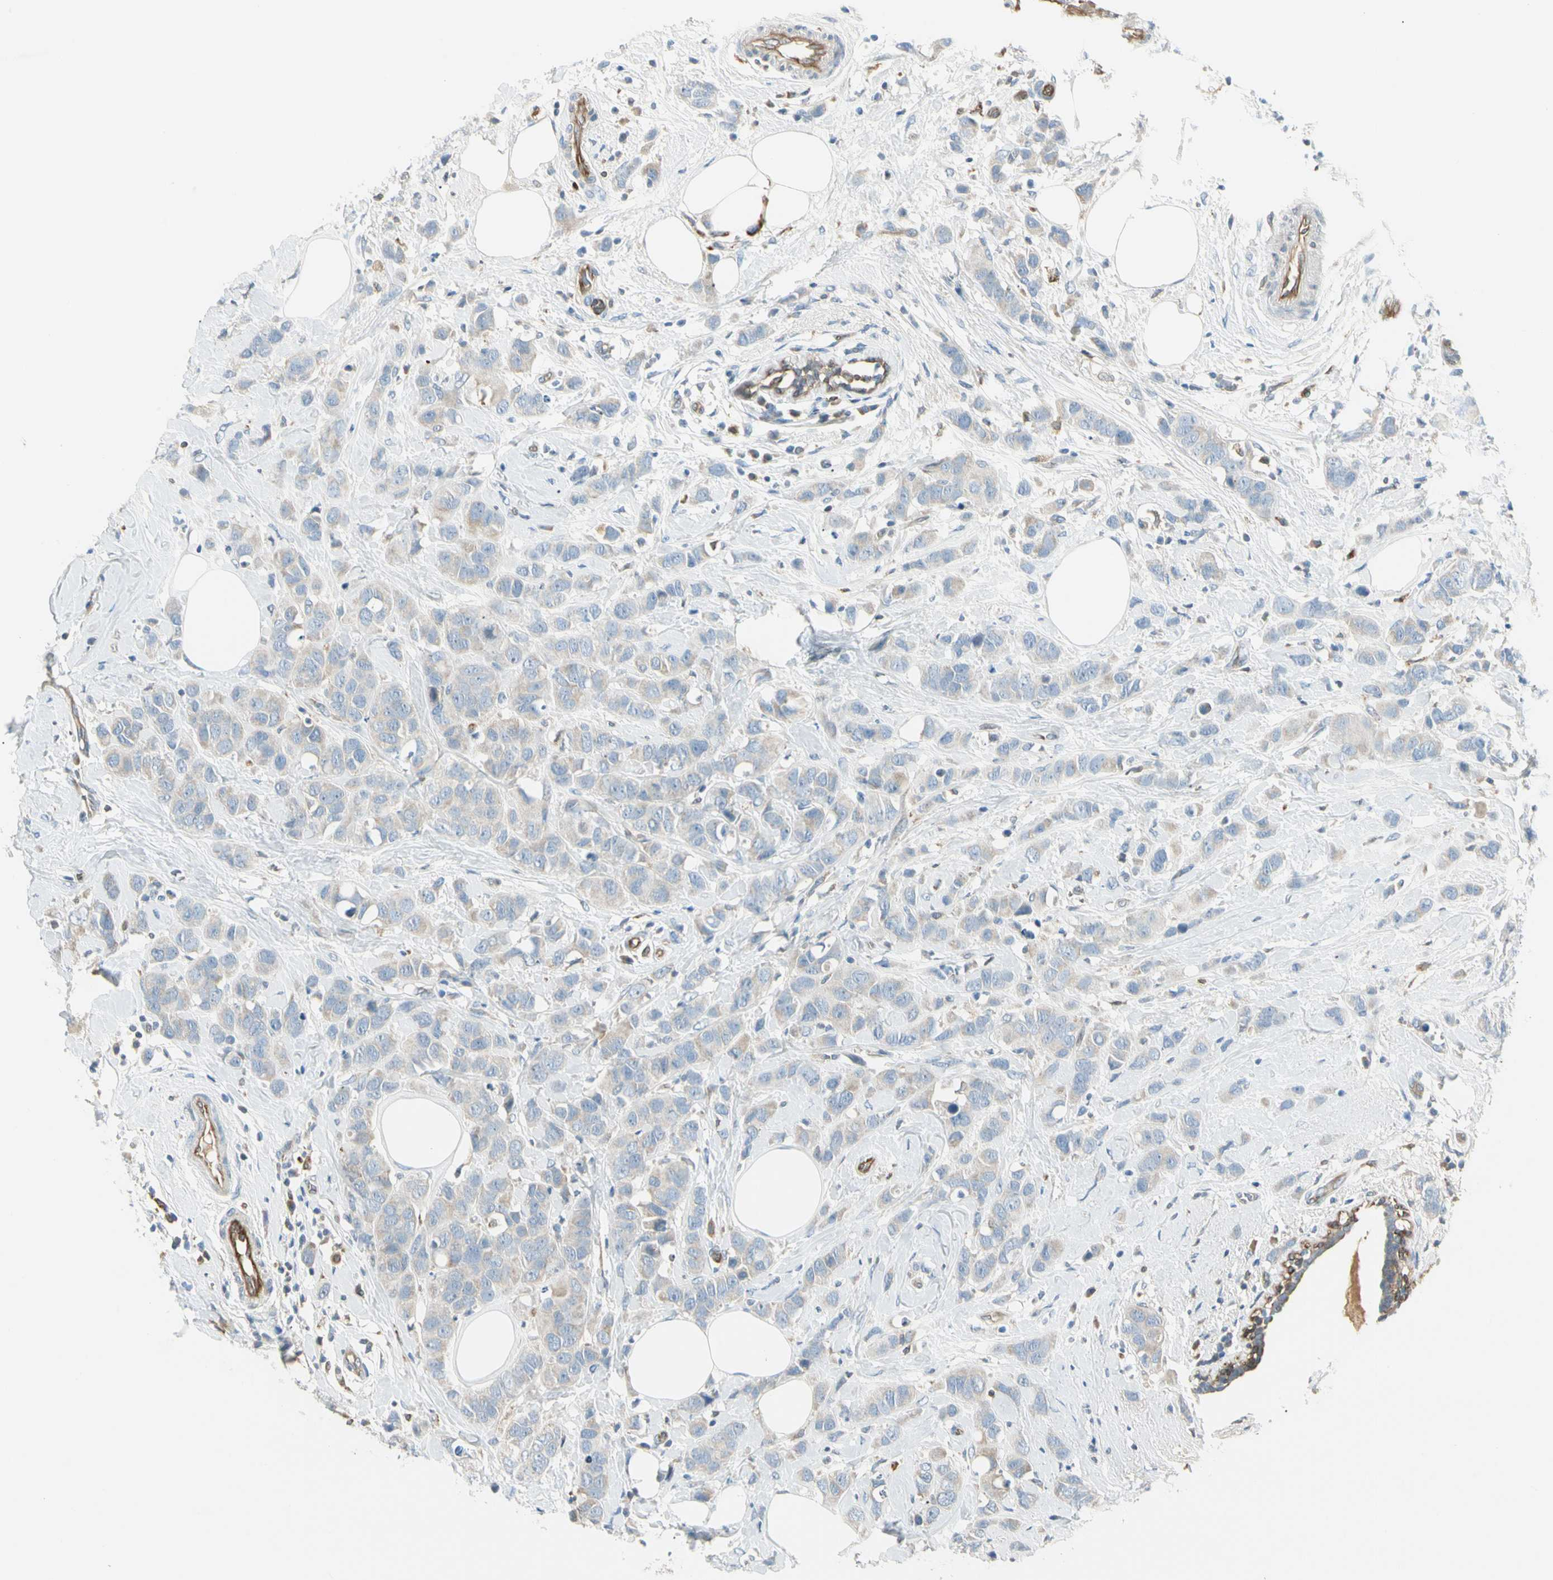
{"staining": {"intensity": "negative", "quantity": "none", "location": "none"}, "tissue": "breast cancer", "cell_type": "Tumor cells", "image_type": "cancer", "snomed": [{"axis": "morphology", "description": "Normal tissue, NOS"}, {"axis": "morphology", "description": "Duct carcinoma"}, {"axis": "topography", "description": "Breast"}], "caption": "There is no significant expression in tumor cells of breast cancer.", "gene": "LPCAT2", "patient": {"sex": "female", "age": 50}}